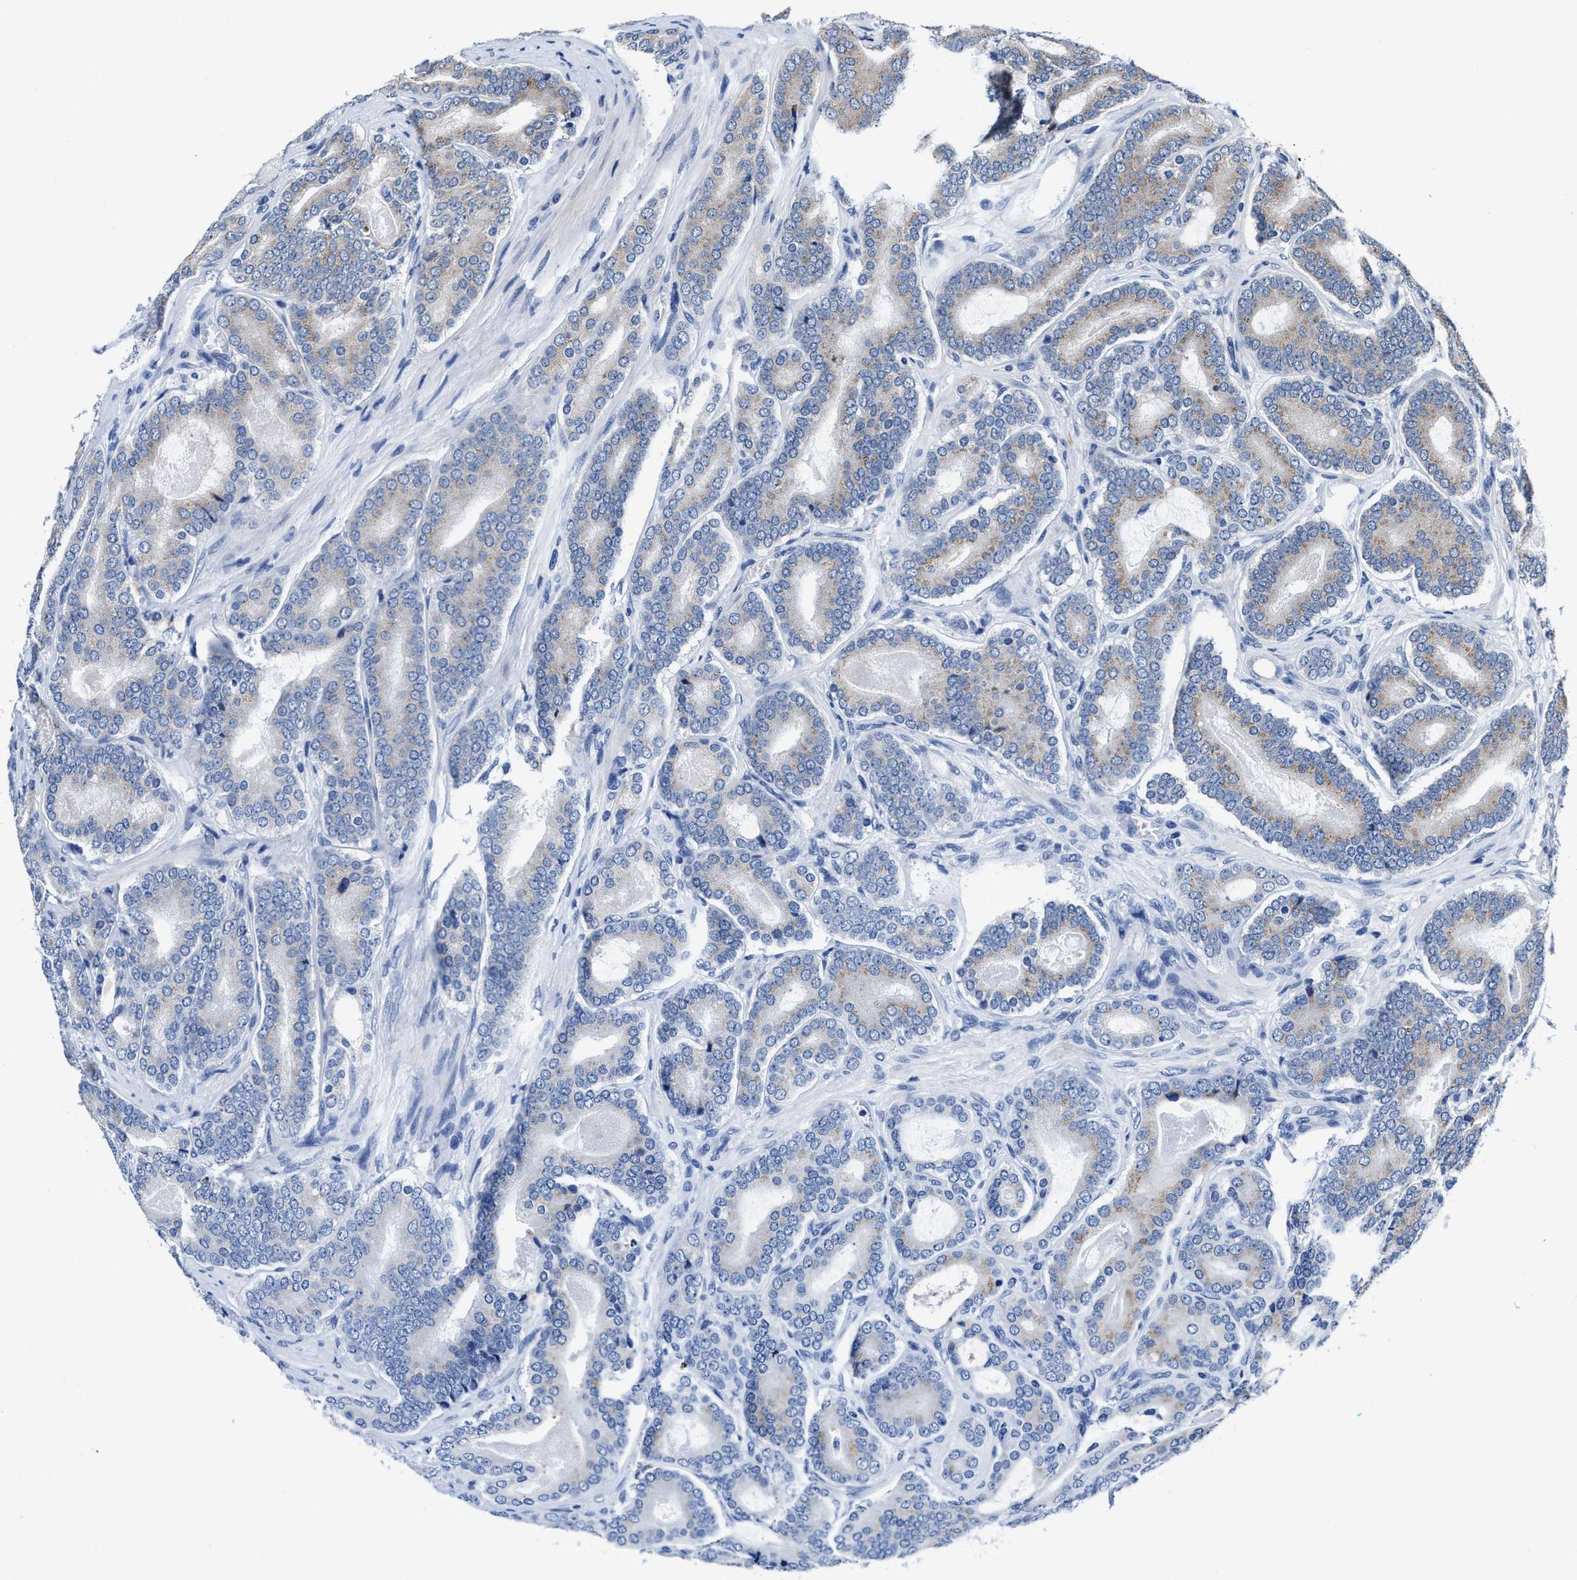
{"staining": {"intensity": "weak", "quantity": "25%-75%", "location": "cytoplasmic/membranous"}, "tissue": "prostate cancer", "cell_type": "Tumor cells", "image_type": "cancer", "snomed": [{"axis": "morphology", "description": "Adenocarcinoma, High grade"}, {"axis": "topography", "description": "Prostate"}], "caption": "Weak cytoplasmic/membranous expression is appreciated in approximately 25%-75% of tumor cells in prostate cancer.", "gene": "TMEM53", "patient": {"sex": "male", "age": 60}}